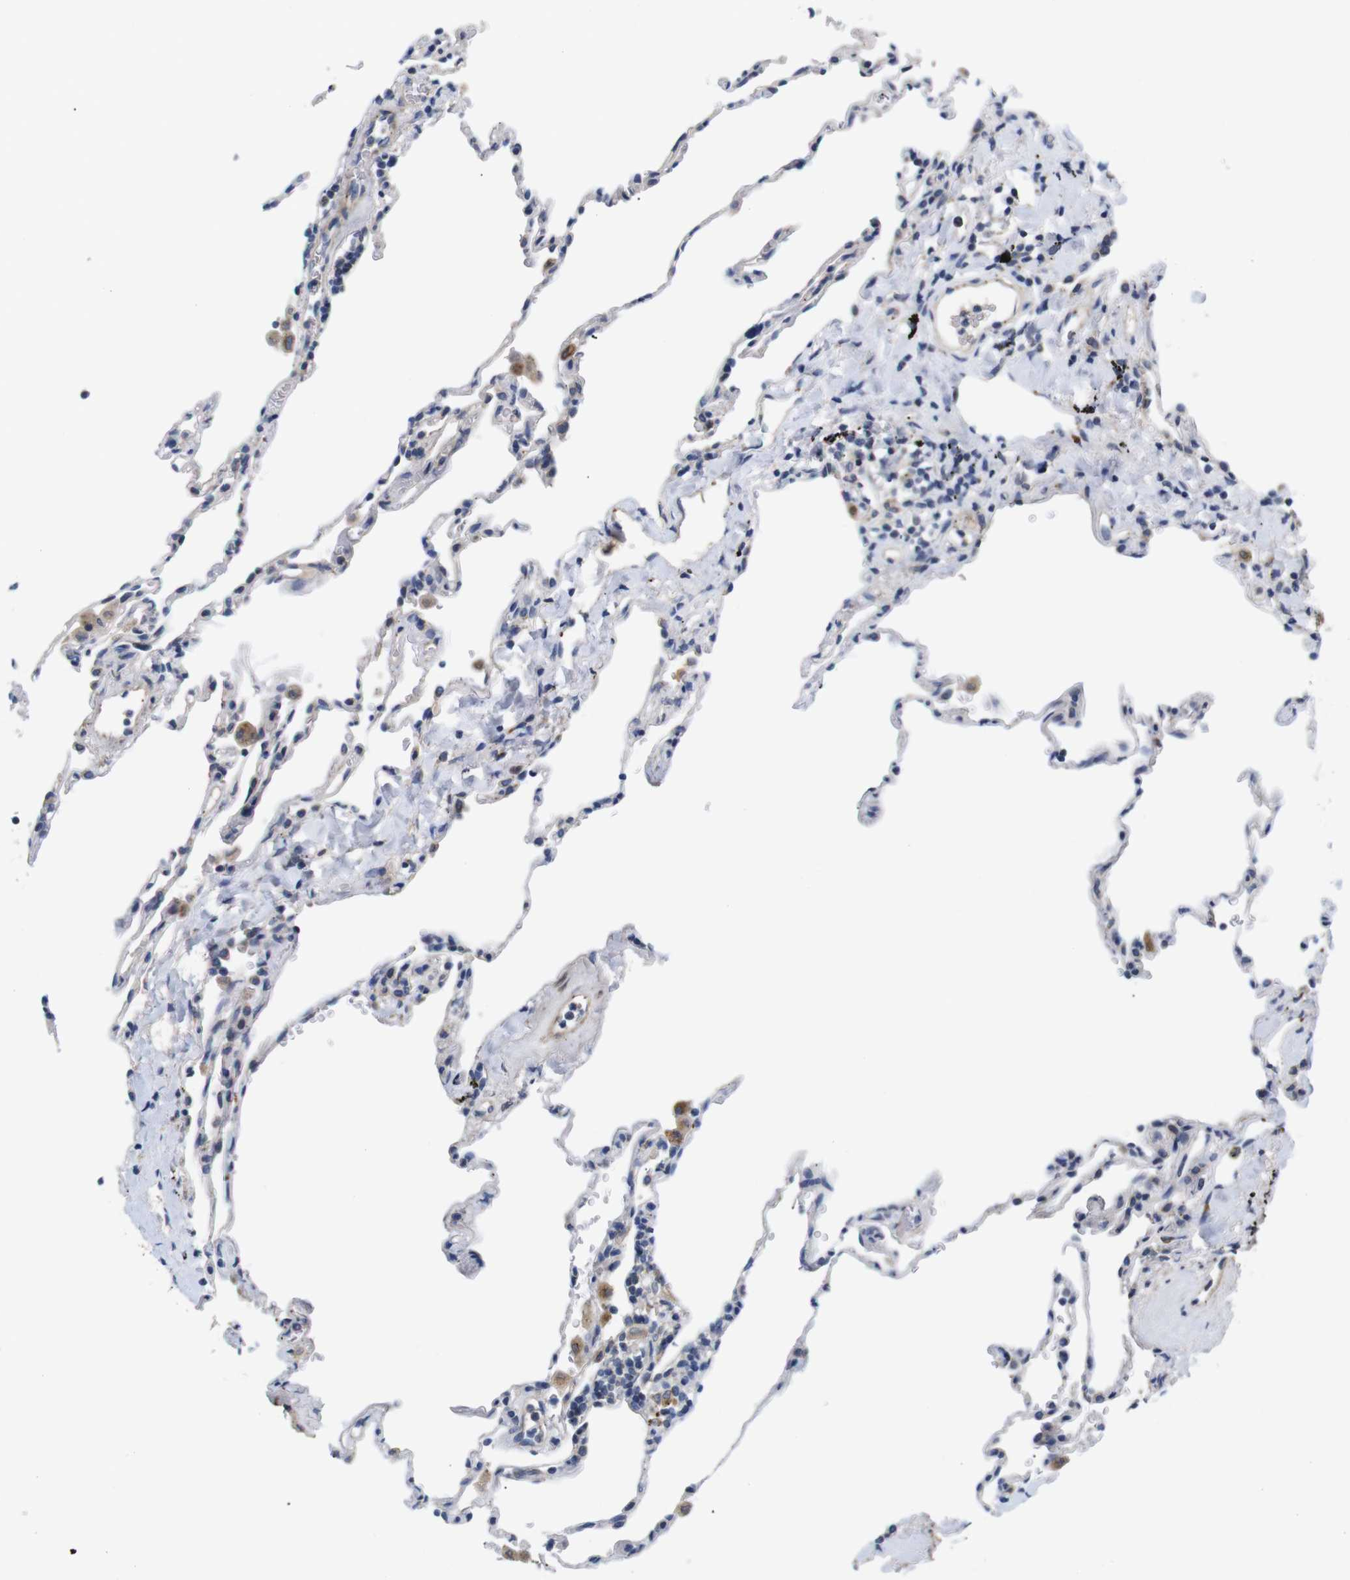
{"staining": {"intensity": "negative", "quantity": "none", "location": "none"}, "tissue": "lung", "cell_type": "Alveolar cells", "image_type": "normal", "snomed": [{"axis": "morphology", "description": "Normal tissue, NOS"}, {"axis": "topography", "description": "Lung"}], "caption": "High power microscopy image of an immunohistochemistry photomicrograph of unremarkable lung, revealing no significant positivity in alveolar cells. (Stains: DAB (3,3'-diaminobenzidine) immunohistochemistry with hematoxylin counter stain, Microscopy: brightfield microscopy at high magnification).", "gene": "LRRC55", "patient": {"sex": "male", "age": 59}}